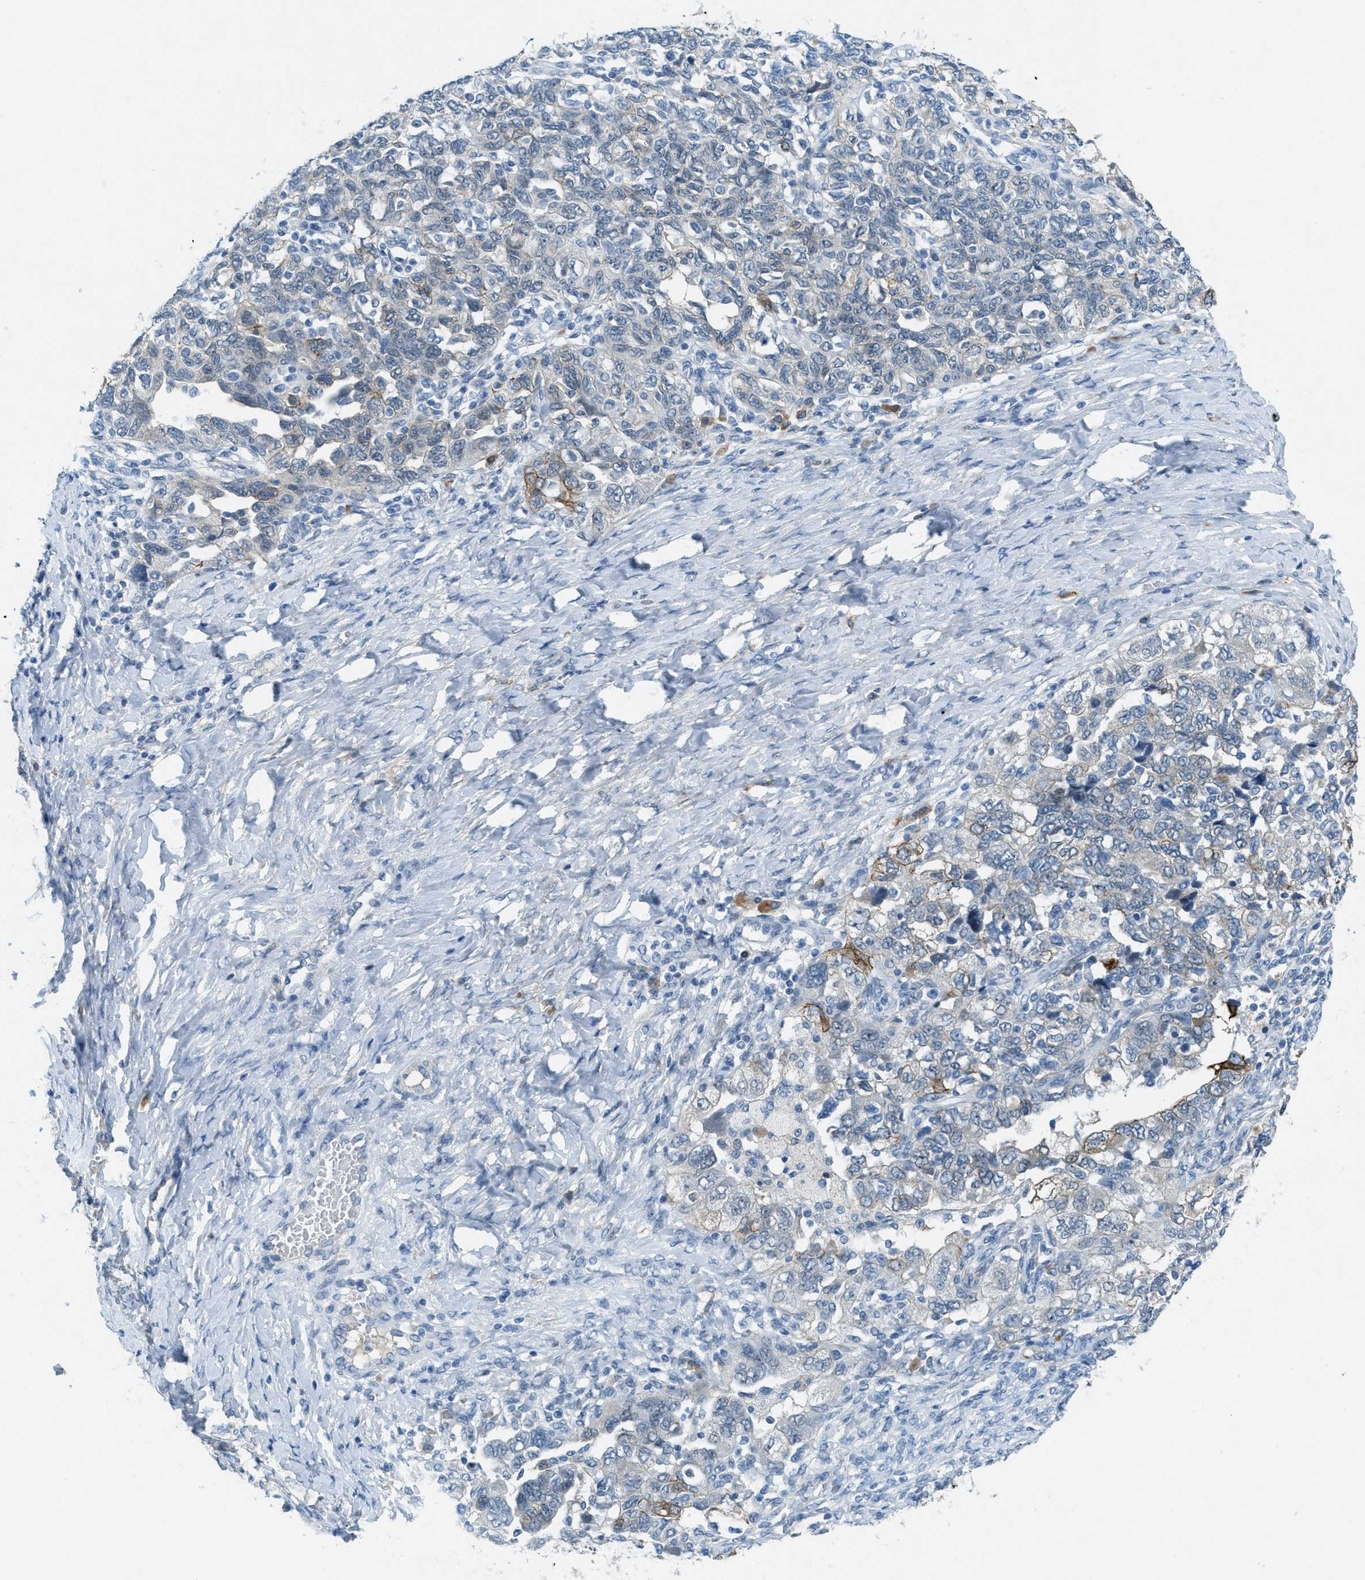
{"staining": {"intensity": "negative", "quantity": "none", "location": "none"}, "tissue": "ovarian cancer", "cell_type": "Tumor cells", "image_type": "cancer", "snomed": [{"axis": "morphology", "description": "Carcinoma, NOS"}, {"axis": "morphology", "description": "Cystadenocarcinoma, serous, NOS"}, {"axis": "topography", "description": "Ovary"}], "caption": "The immunohistochemistry (IHC) histopathology image has no significant expression in tumor cells of carcinoma (ovarian) tissue.", "gene": "KLHL8", "patient": {"sex": "female", "age": 69}}